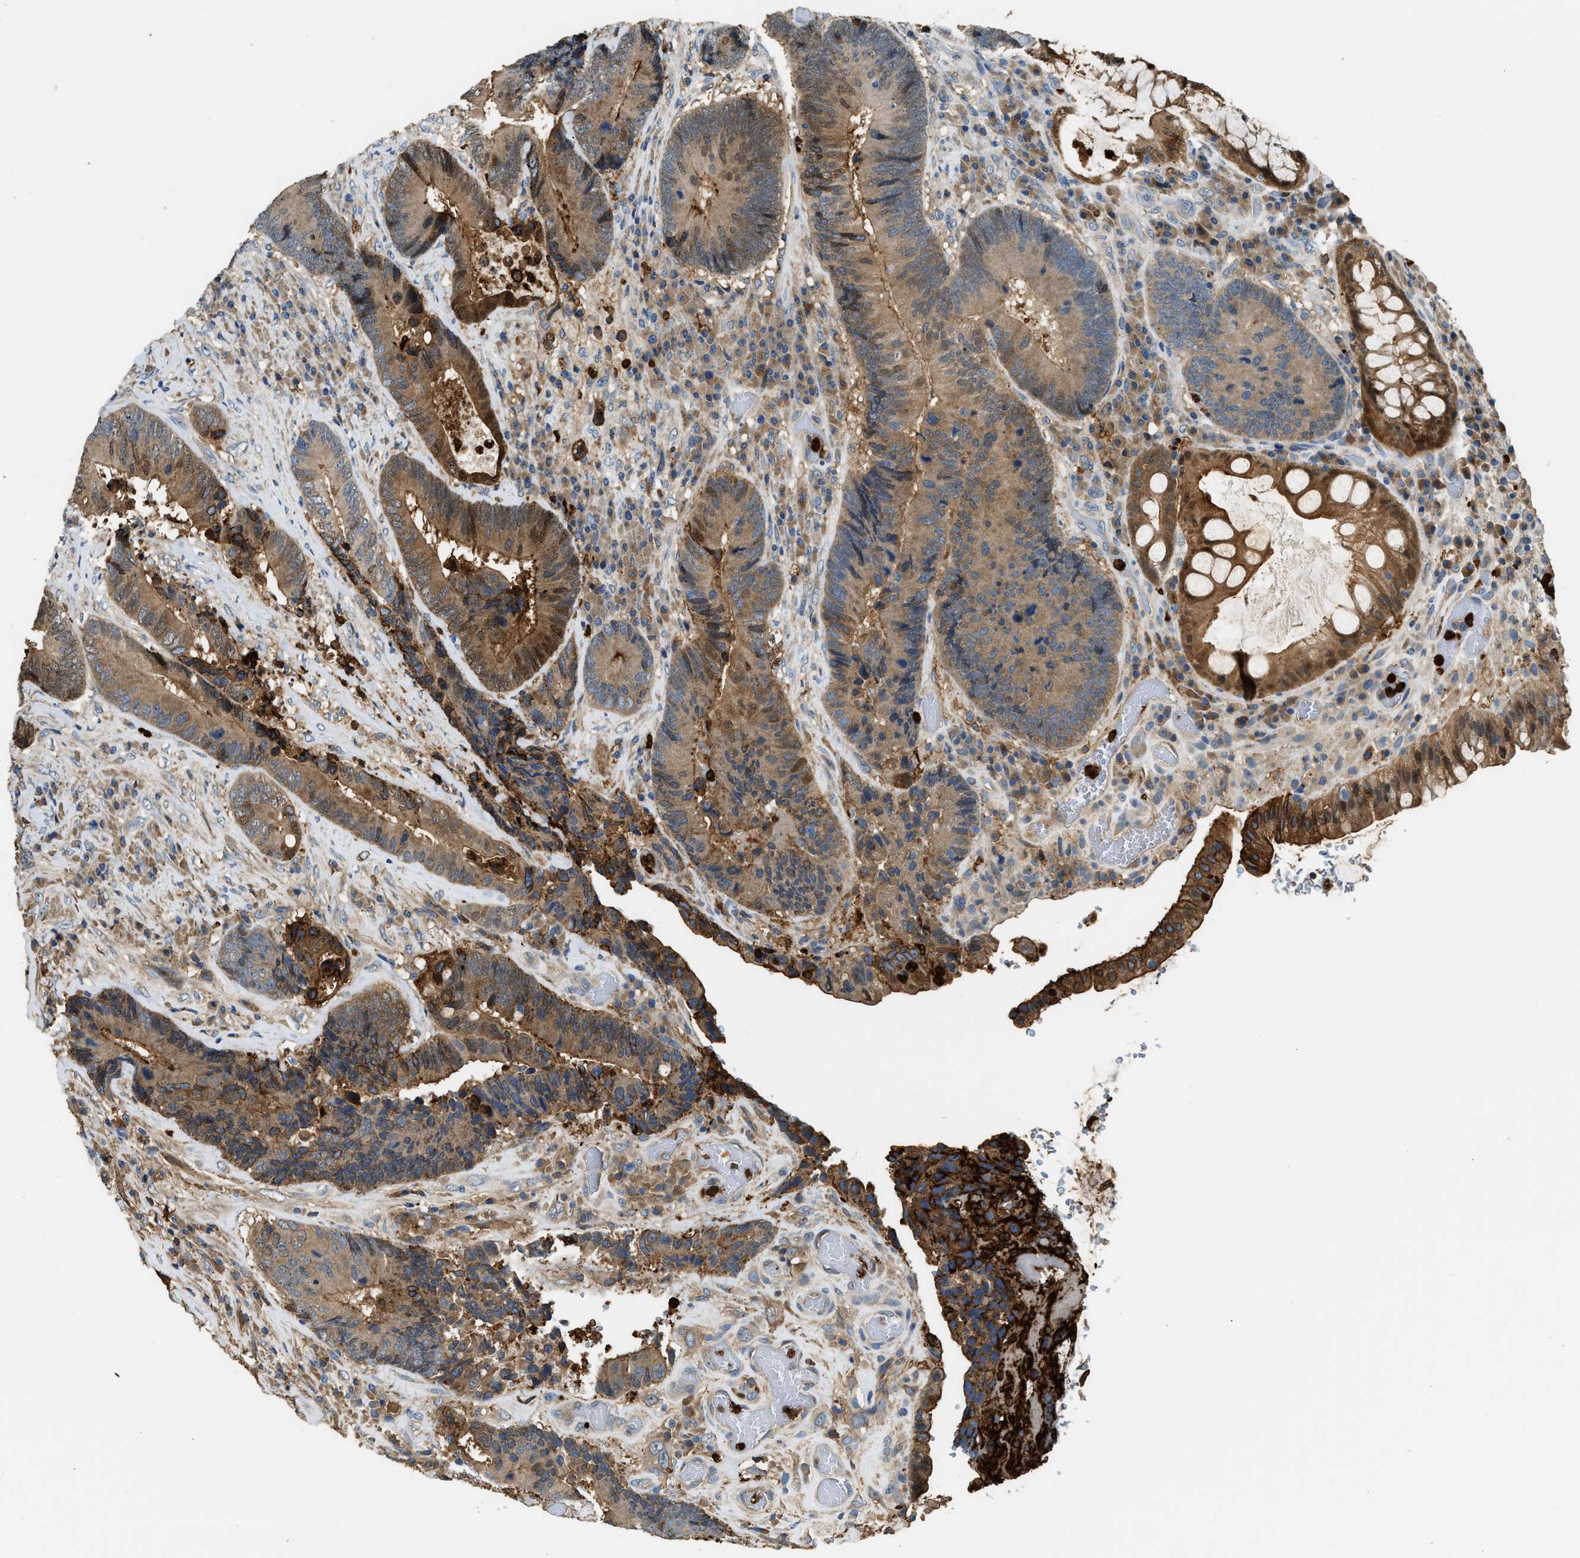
{"staining": {"intensity": "moderate", "quantity": ">75%", "location": "cytoplasmic/membranous,nuclear"}, "tissue": "colorectal cancer", "cell_type": "Tumor cells", "image_type": "cancer", "snomed": [{"axis": "morphology", "description": "Adenocarcinoma, NOS"}, {"axis": "topography", "description": "Rectum"}], "caption": "Immunohistochemical staining of human colorectal adenocarcinoma shows medium levels of moderate cytoplasmic/membranous and nuclear expression in about >75% of tumor cells. Ihc stains the protein in brown and the nuclei are stained blue.", "gene": "ANXA3", "patient": {"sex": "female", "age": 89}}